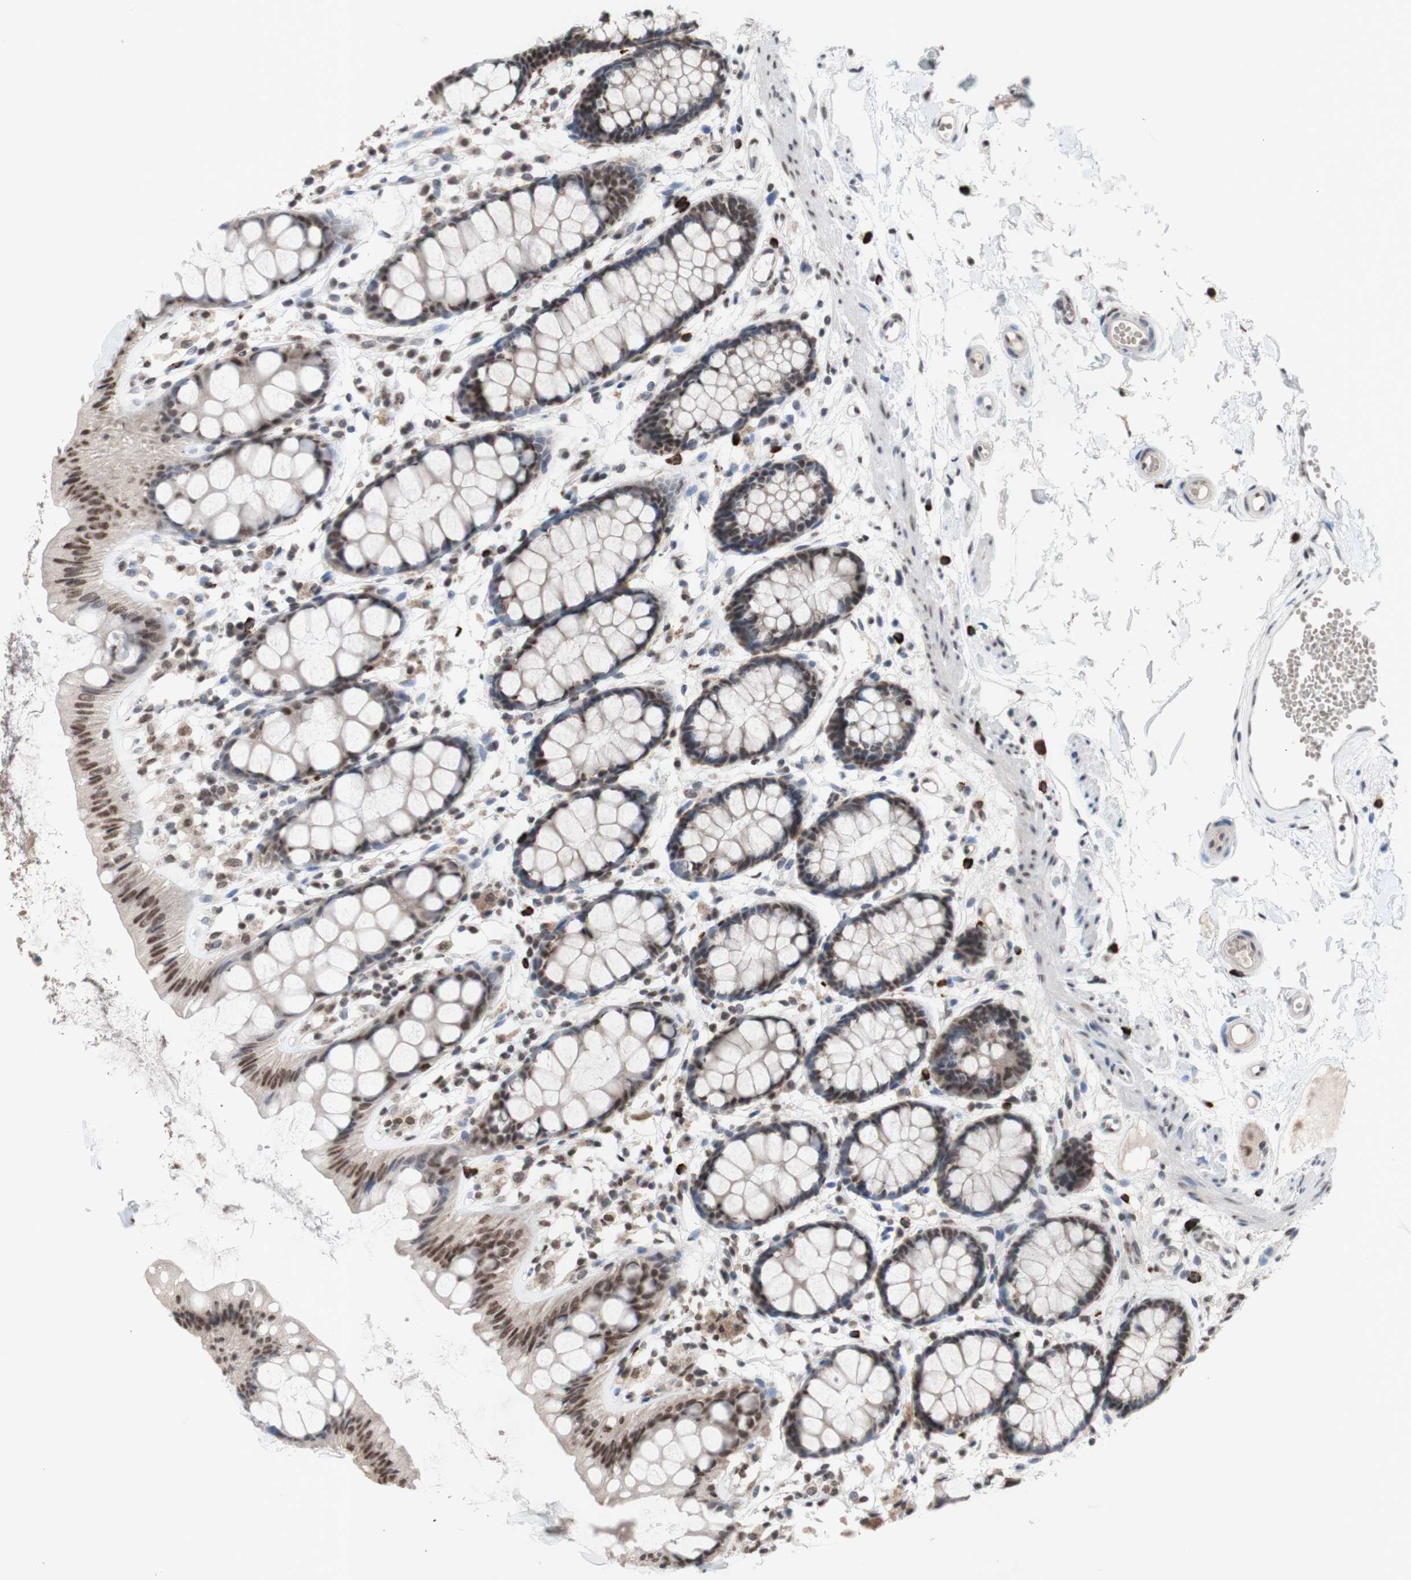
{"staining": {"intensity": "moderate", "quantity": ">75%", "location": "nuclear"}, "tissue": "rectum", "cell_type": "Glandular cells", "image_type": "normal", "snomed": [{"axis": "morphology", "description": "Normal tissue, NOS"}, {"axis": "topography", "description": "Rectum"}], "caption": "Moderate nuclear protein staining is appreciated in approximately >75% of glandular cells in rectum.", "gene": "SFPQ", "patient": {"sex": "female", "age": 66}}